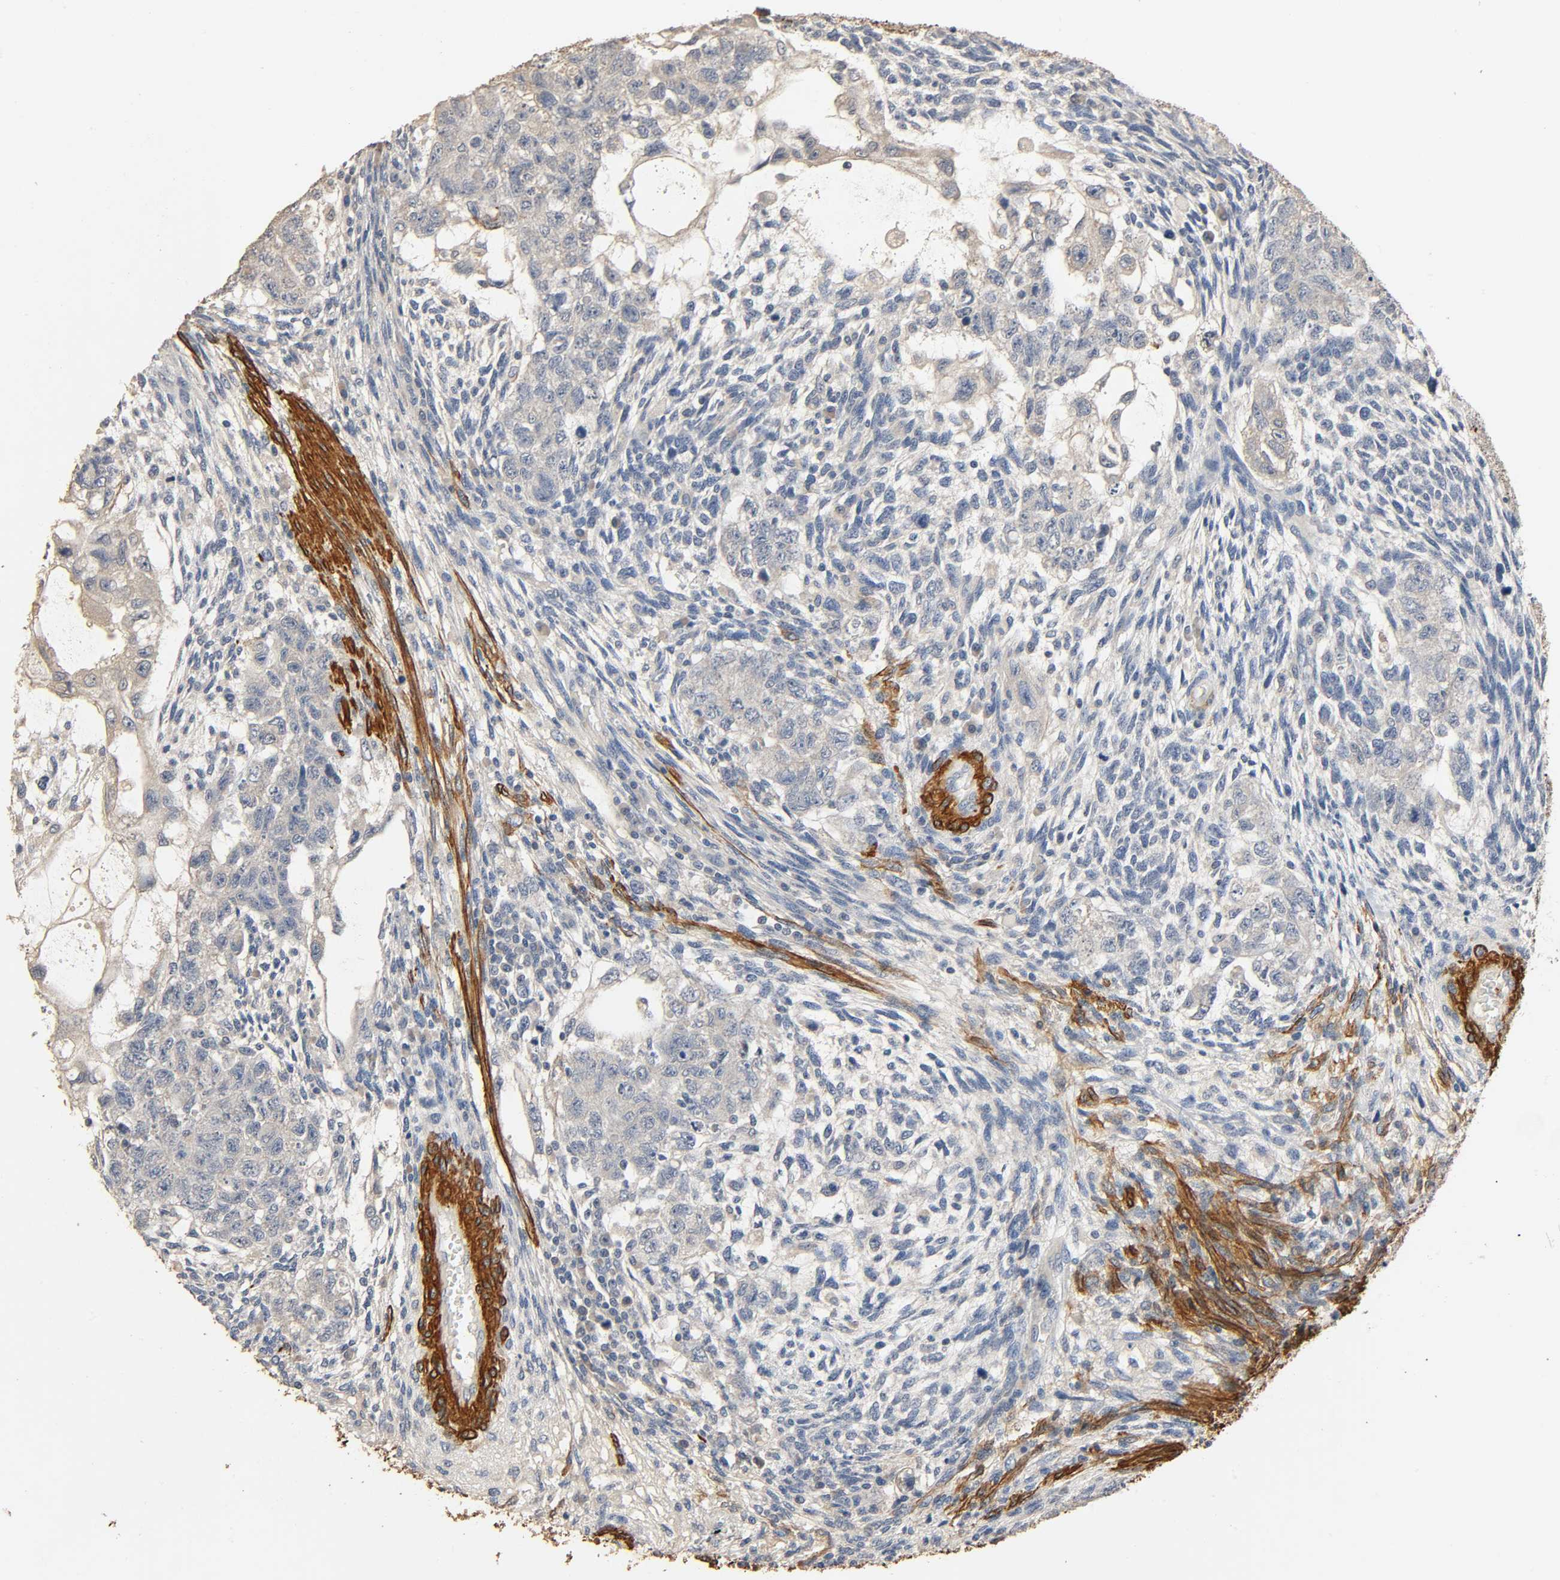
{"staining": {"intensity": "weak", "quantity": ">75%", "location": "cytoplasmic/membranous"}, "tissue": "testis cancer", "cell_type": "Tumor cells", "image_type": "cancer", "snomed": [{"axis": "morphology", "description": "Normal tissue, NOS"}, {"axis": "morphology", "description": "Carcinoma, Embryonal, NOS"}, {"axis": "topography", "description": "Testis"}], "caption": "Testis embryonal carcinoma tissue exhibits weak cytoplasmic/membranous expression in about >75% of tumor cells", "gene": "GSTA3", "patient": {"sex": "male", "age": 36}}